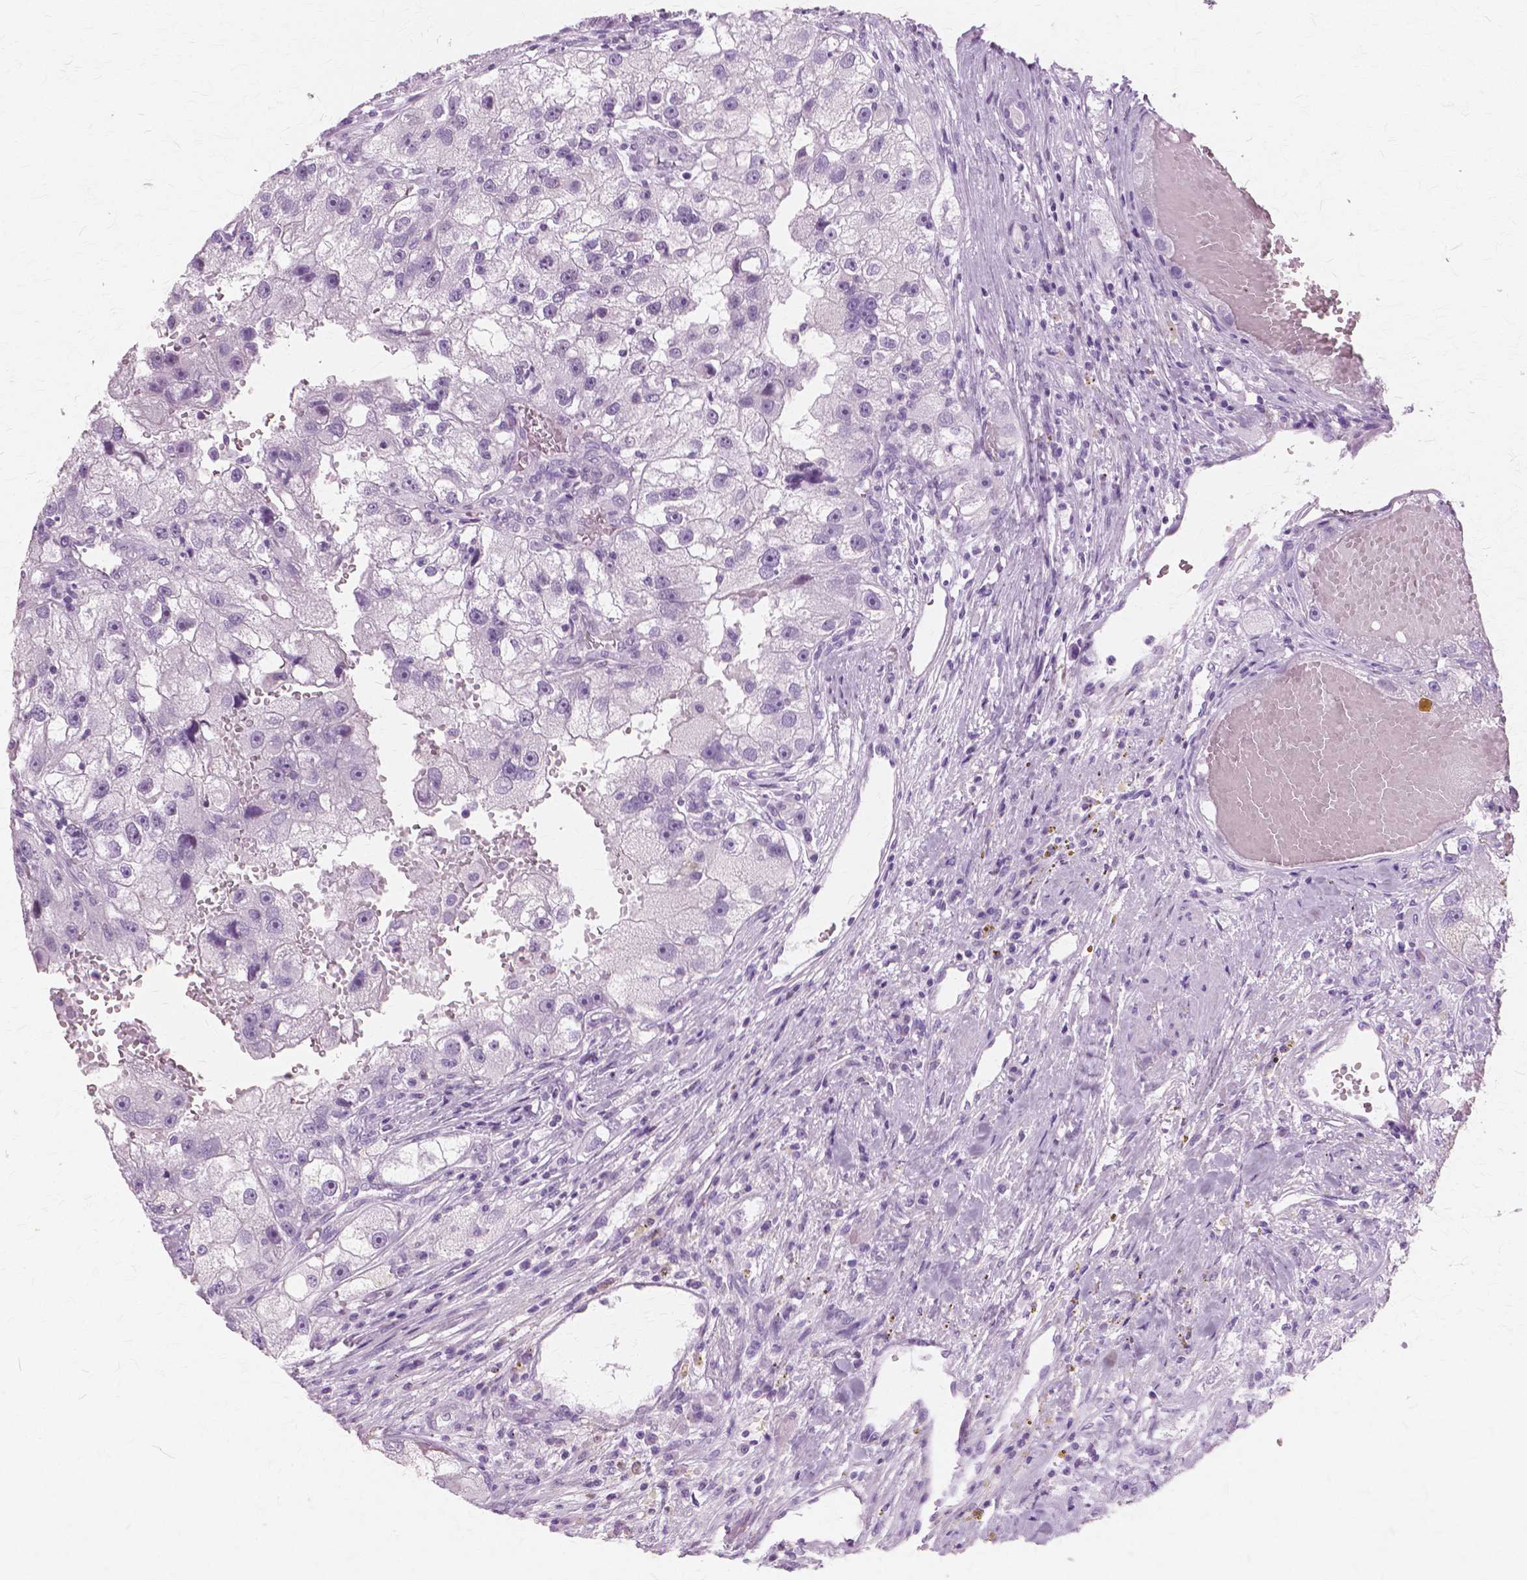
{"staining": {"intensity": "negative", "quantity": "none", "location": "none"}, "tissue": "renal cancer", "cell_type": "Tumor cells", "image_type": "cancer", "snomed": [{"axis": "morphology", "description": "Adenocarcinoma, NOS"}, {"axis": "topography", "description": "Kidney"}], "caption": "Tumor cells show no significant positivity in adenocarcinoma (renal).", "gene": "SFTPD", "patient": {"sex": "male", "age": 63}}